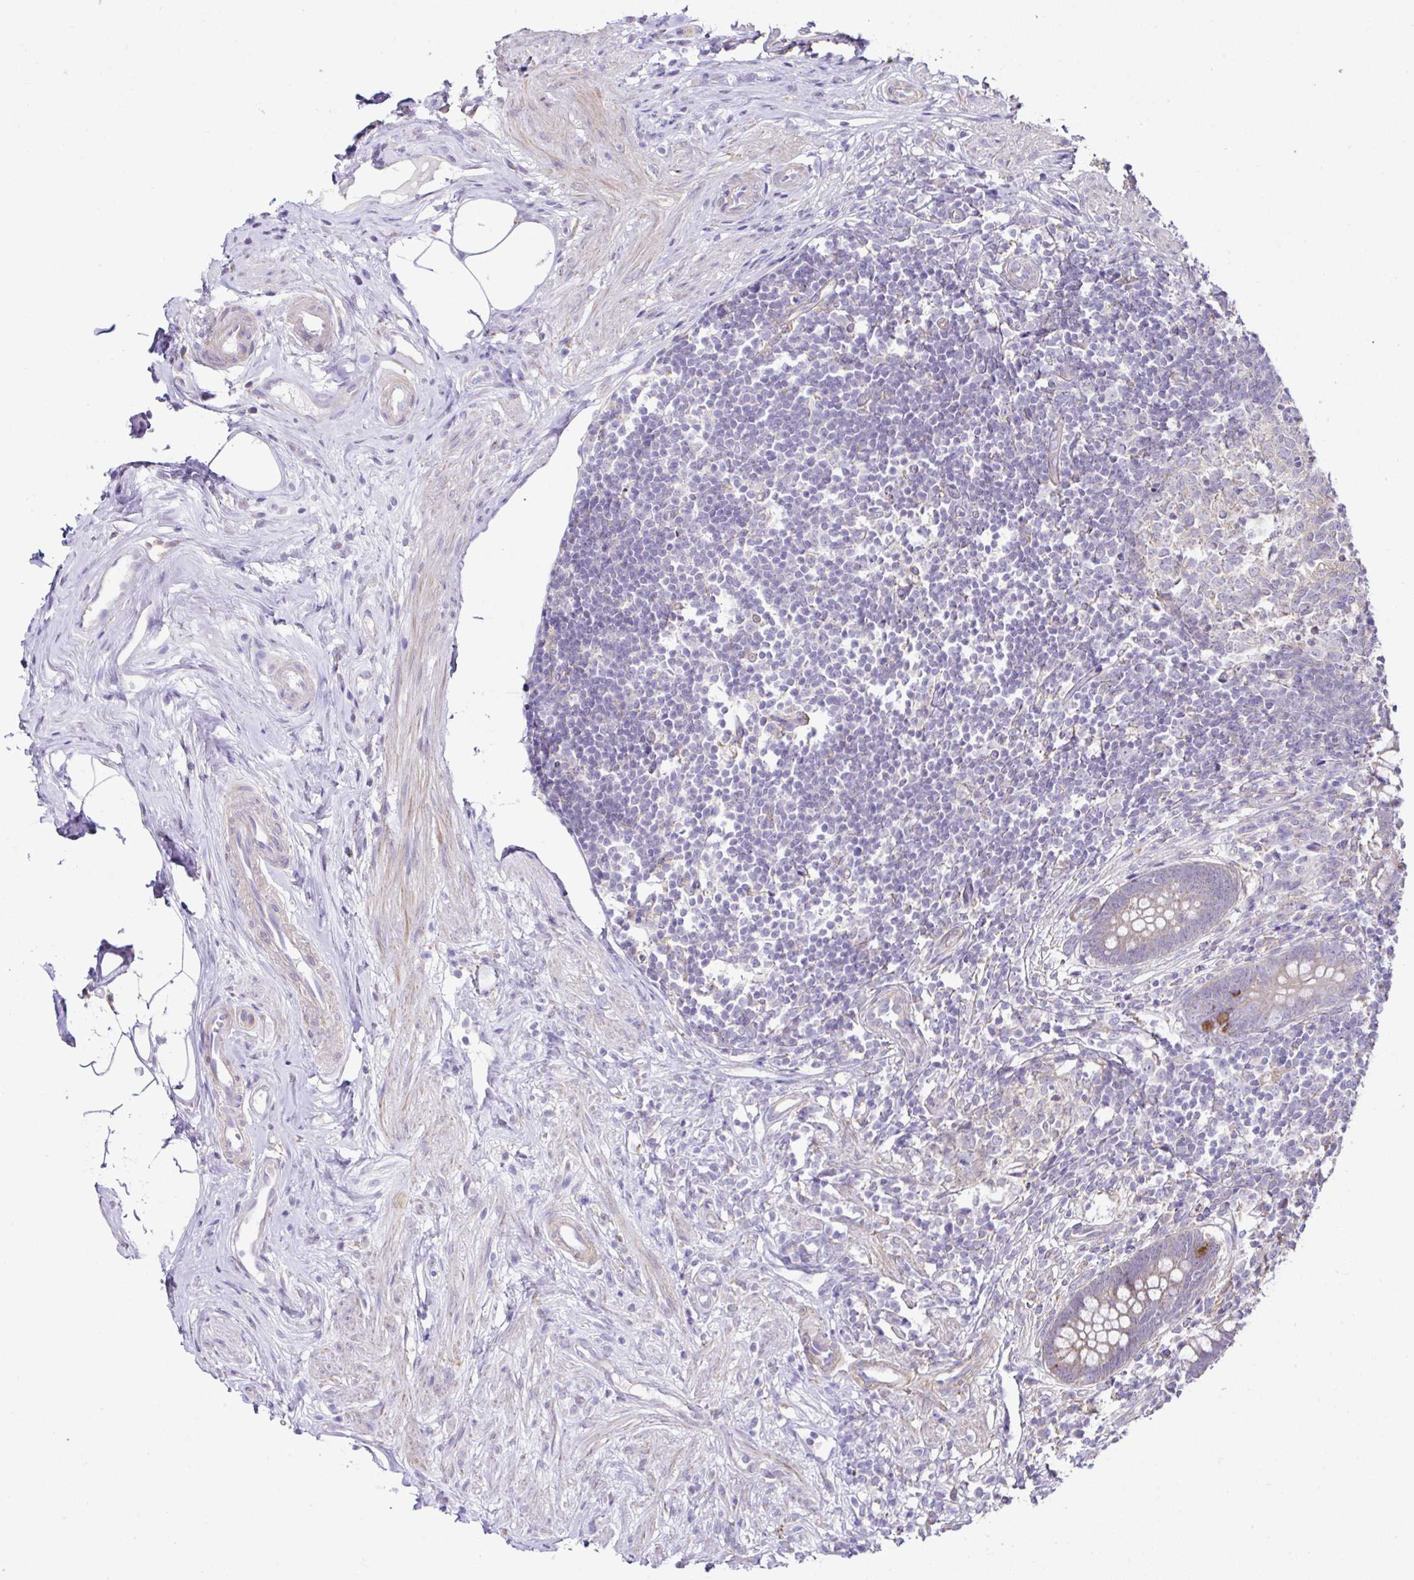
{"staining": {"intensity": "strong", "quantity": "<25%", "location": "cytoplasmic/membranous"}, "tissue": "appendix", "cell_type": "Glandular cells", "image_type": "normal", "snomed": [{"axis": "morphology", "description": "Normal tissue, NOS"}, {"axis": "topography", "description": "Appendix"}], "caption": "Protein staining of benign appendix displays strong cytoplasmic/membranous expression in about <25% of glandular cells.", "gene": "OR4P4", "patient": {"sex": "female", "age": 56}}